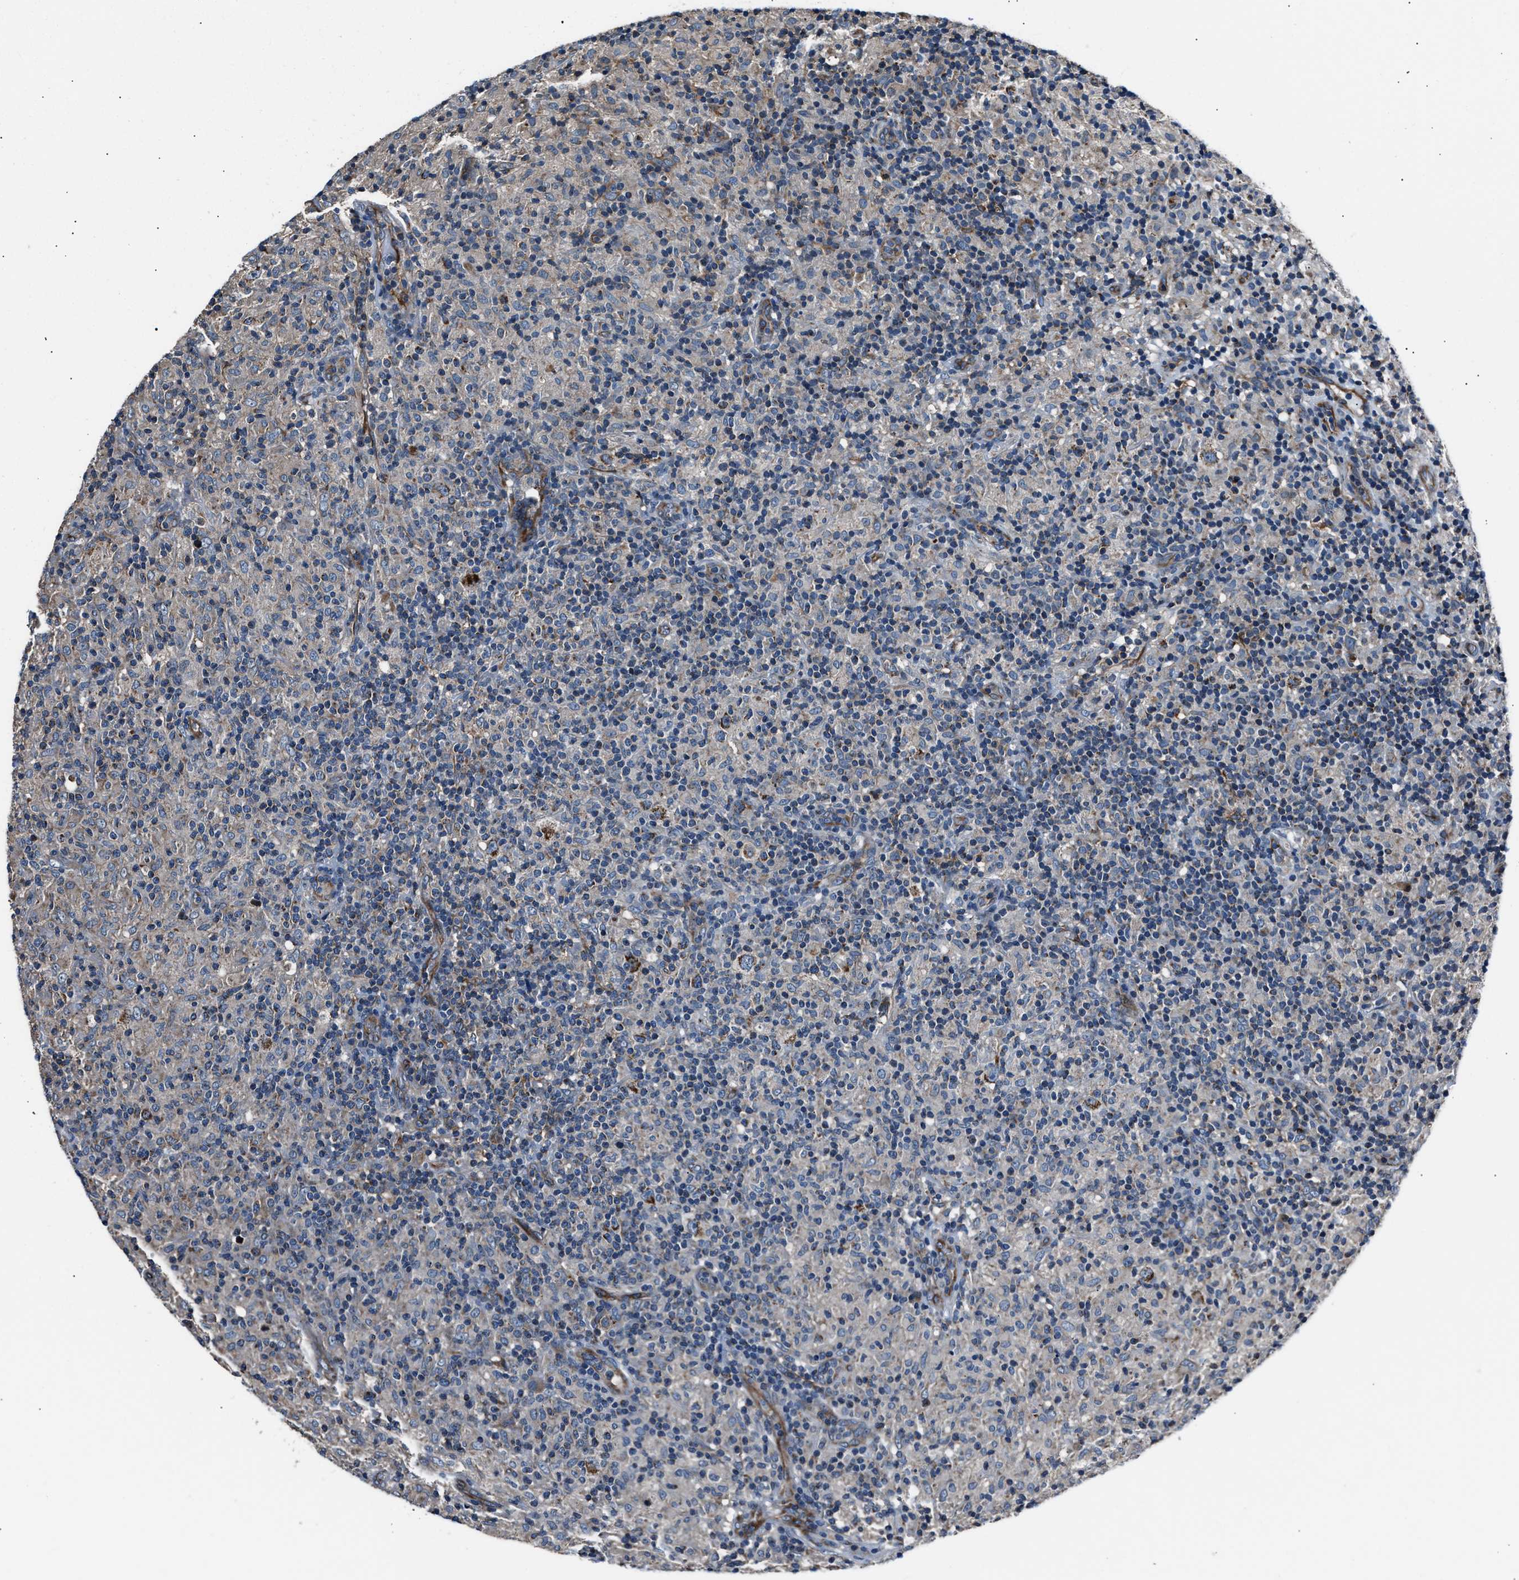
{"staining": {"intensity": "moderate", "quantity": ">75%", "location": "cytoplasmic/membranous"}, "tissue": "lymphoma", "cell_type": "Tumor cells", "image_type": "cancer", "snomed": [{"axis": "morphology", "description": "Hodgkin's disease, NOS"}, {"axis": "topography", "description": "Lymph node"}], "caption": "A brown stain highlights moderate cytoplasmic/membranous staining of a protein in human lymphoma tumor cells.", "gene": "GGCT", "patient": {"sex": "male", "age": 70}}